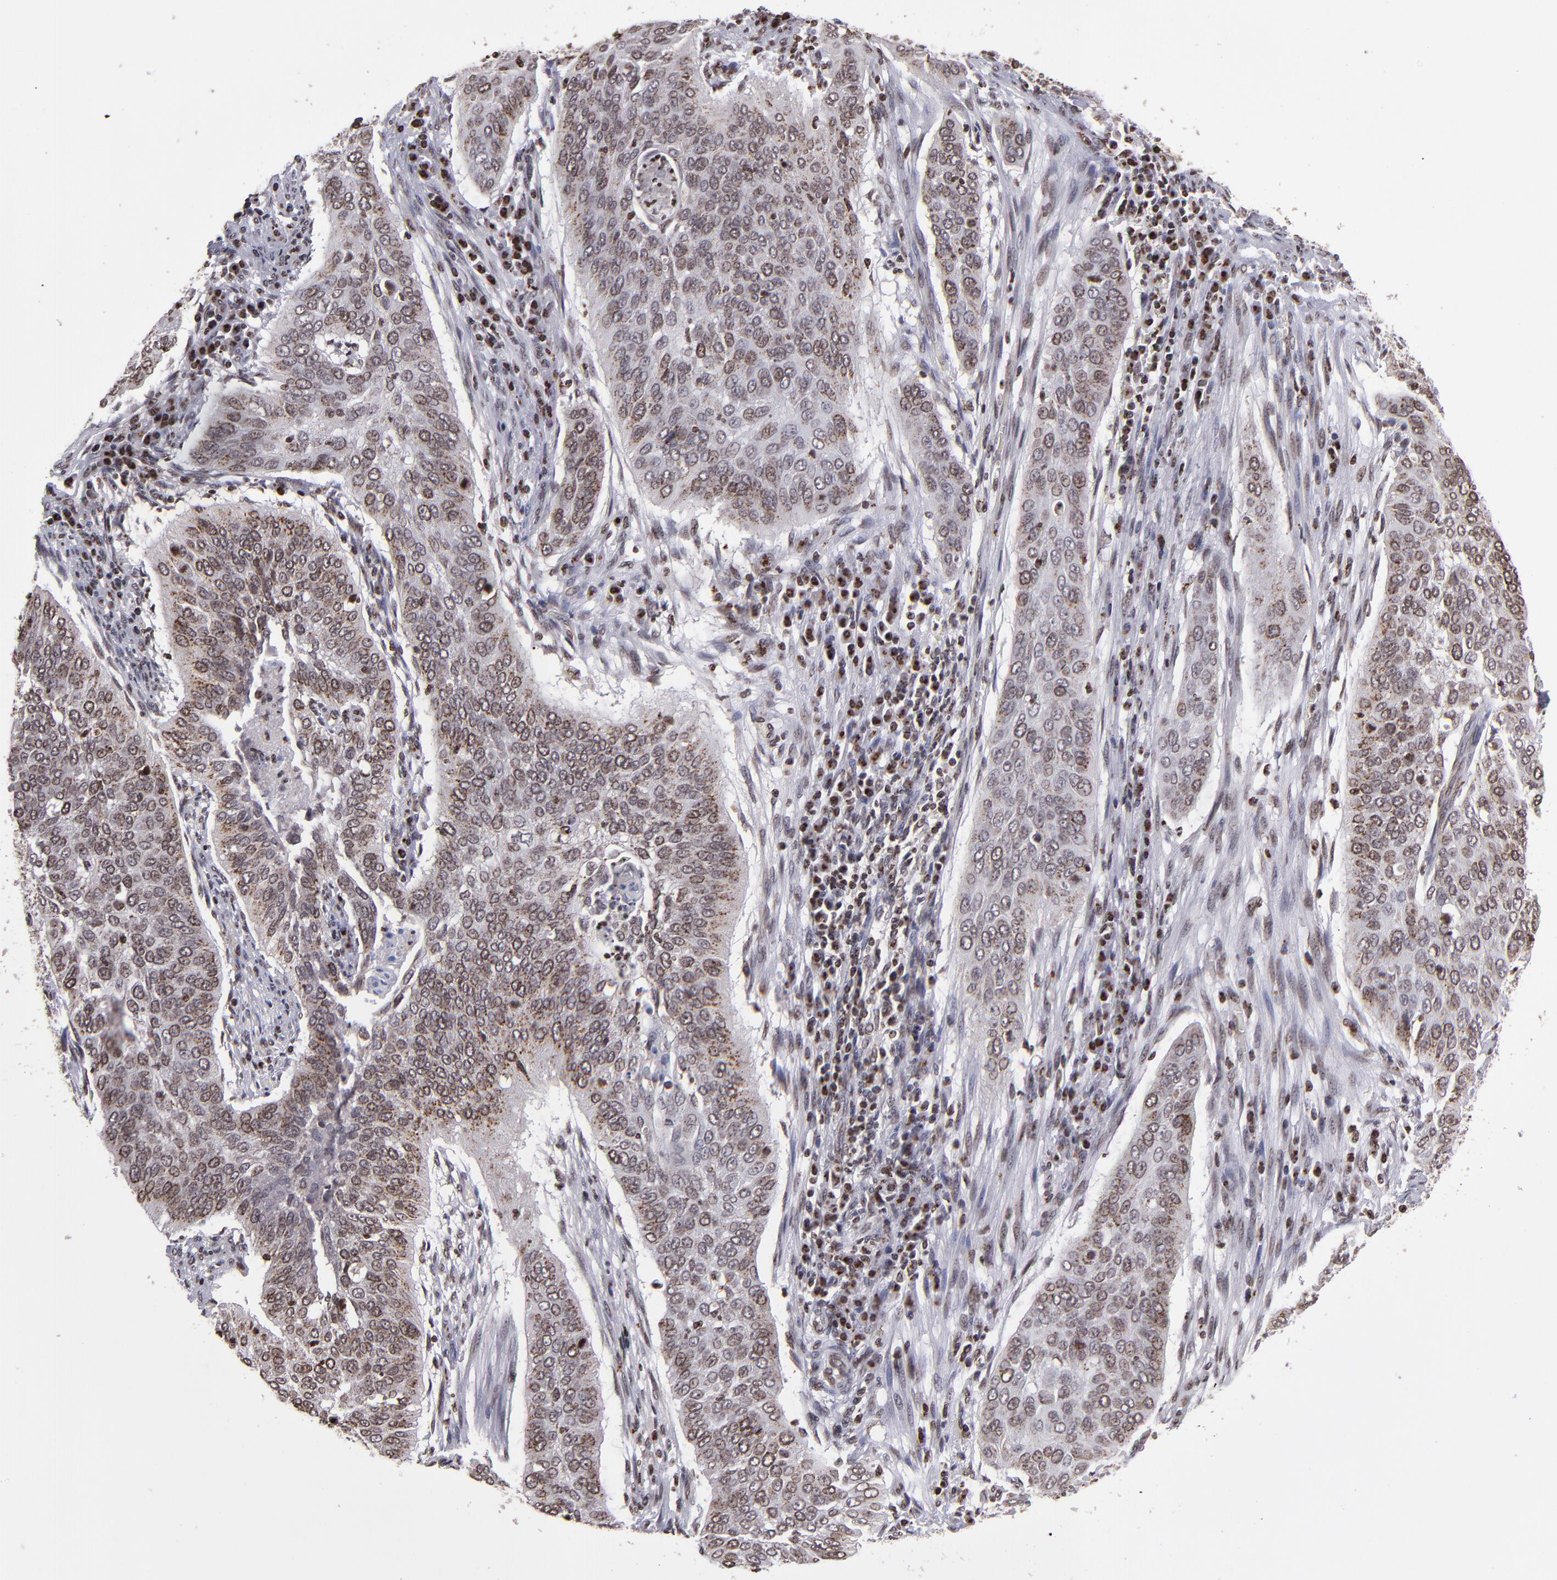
{"staining": {"intensity": "strong", "quantity": ">75%", "location": "cytoplasmic/membranous,nuclear"}, "tissue": "cervical cancer", "cell_type": "Tumor cells", "image_type": "cancer", "snomed": [{"axis": "morphology", "description": "Squamous cell carcinoma, NOS"}, {"axis": "topography", "description": "Cervix"}], "caption": "A brown stain labels strong cytoplasmic/membranous and nuclear expression of a protein in human cervical squamous cell carcinoma tumor cells.", "gene": "CSDC2", "patient": {"sex": "female", "age": 39}}